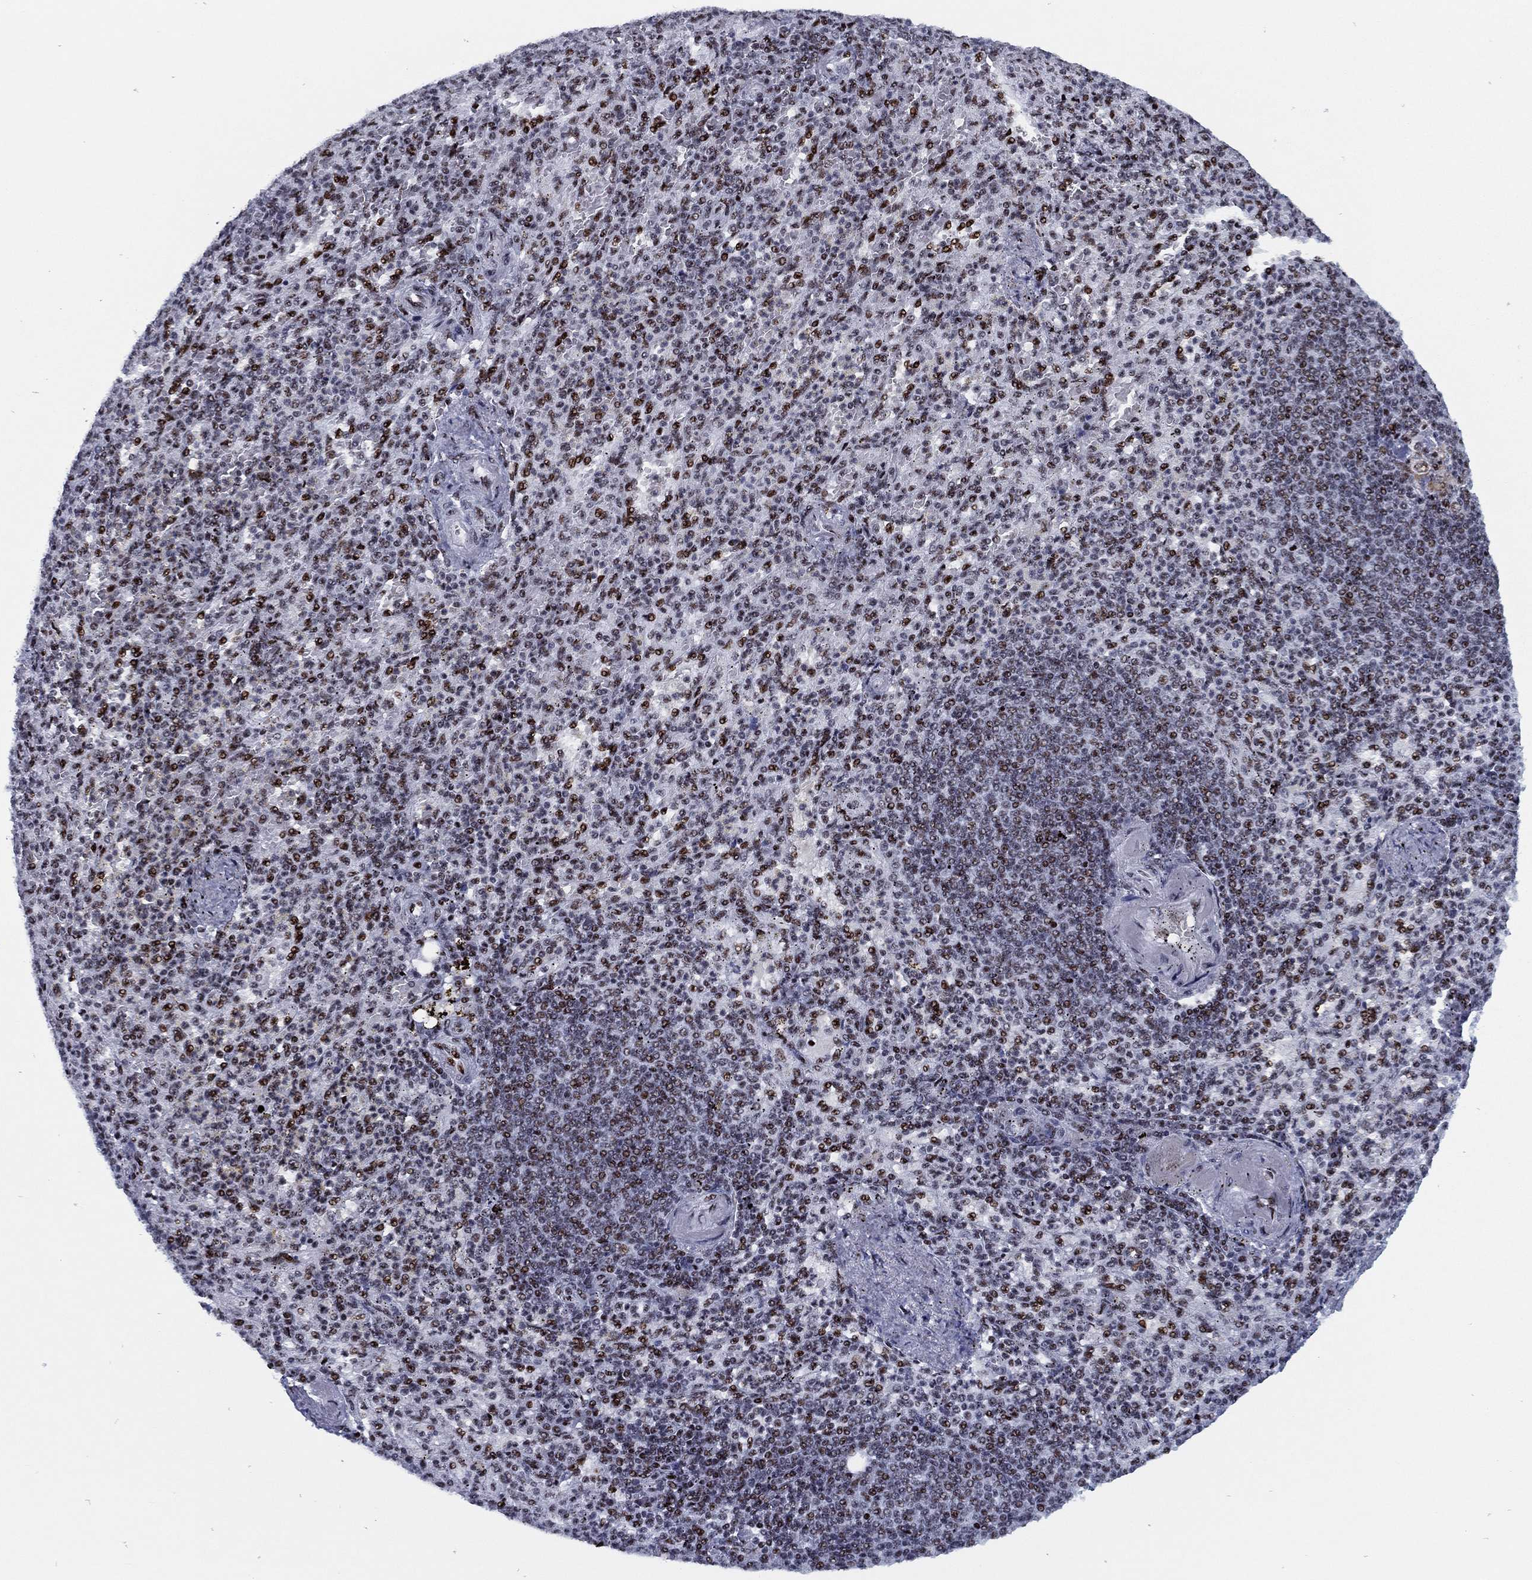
{"staining": {"intensity": "strong", "quantity": "25%-75%", "location": "nuclear"}, "tissue": "spleen", "cell_type": "Cells in red pulp", "image_type": "normal", "snomed": [{"axis": "morphology", "description": "Normal tissue, NOS"}, {"axis": "topography", "description": "Spleen"}], "caption": "Spleen stained with immunohistochemistry shows strong nuclear staining in about 25%-75% of cells in red pulp. (Stains: DAB in brown, nuclei in blue, Microscopy: brightfield microscopy at high magnification).", "gene": "CYB561D2", "patient": {"sex": "female", "age": 74}}